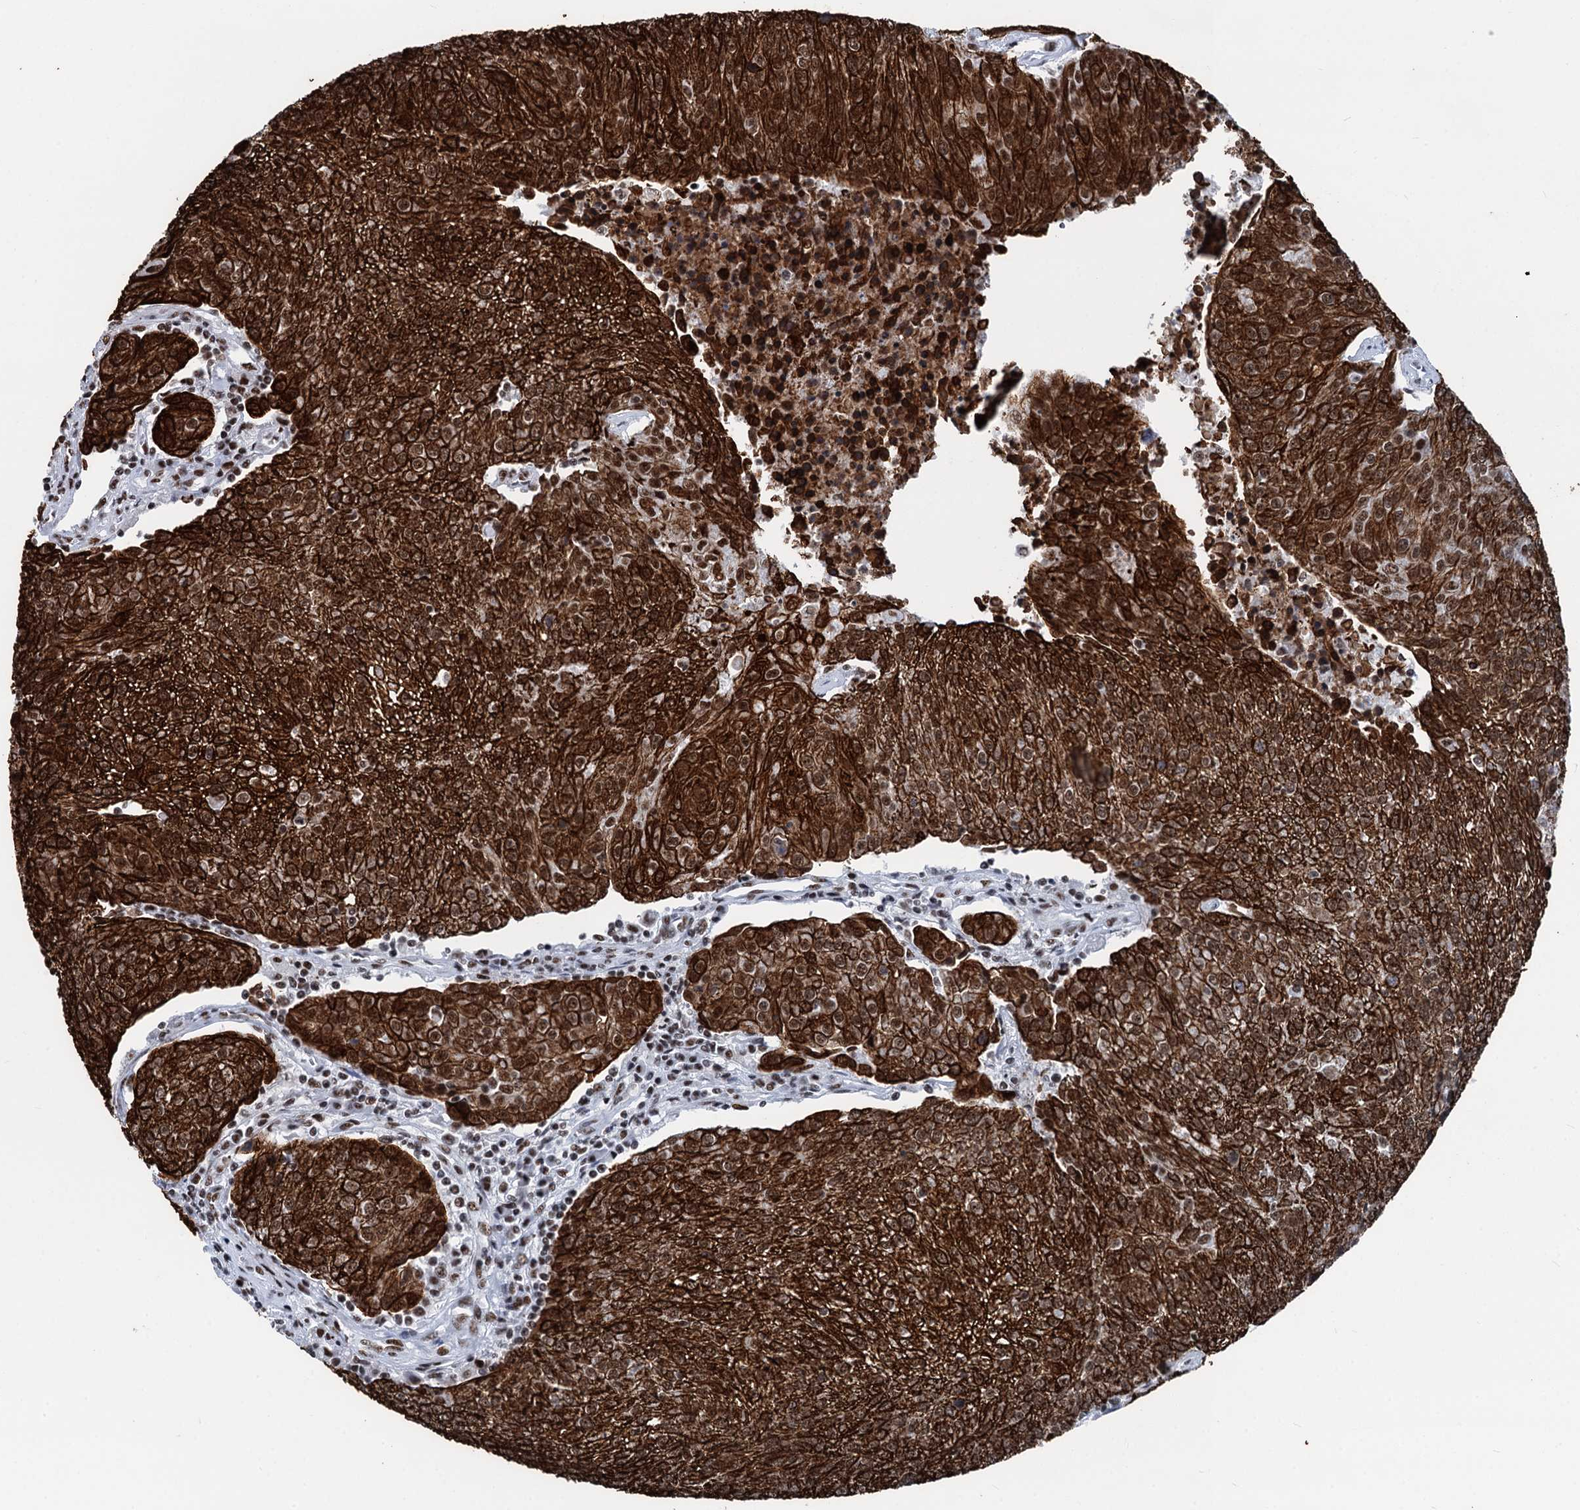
{"staining": {"intensity": "strong", "quantity": ">75%", "location": "cytoplasmic/membranous,nuclear"}, "tissue": "urothelial cancer", "cell_type": "Tumor cells", "image_type": "cancer", "snomed": [{"axis": "morphology", "description": "Urothelial carcinoma, High grade"}, {"axis": "topography", "description": "Urinary bladder"}], "caption": "A high-resolution micrograph shows immunohistochemistry (IHC) staining of urothelial carcinoma (high-grade), which reveals strong cytoplasmic/membranous and nuclear expression in approximately >75% of tumor cells.", "gene": "DDX23", "patient": {"sex": "female", "age": 85}}